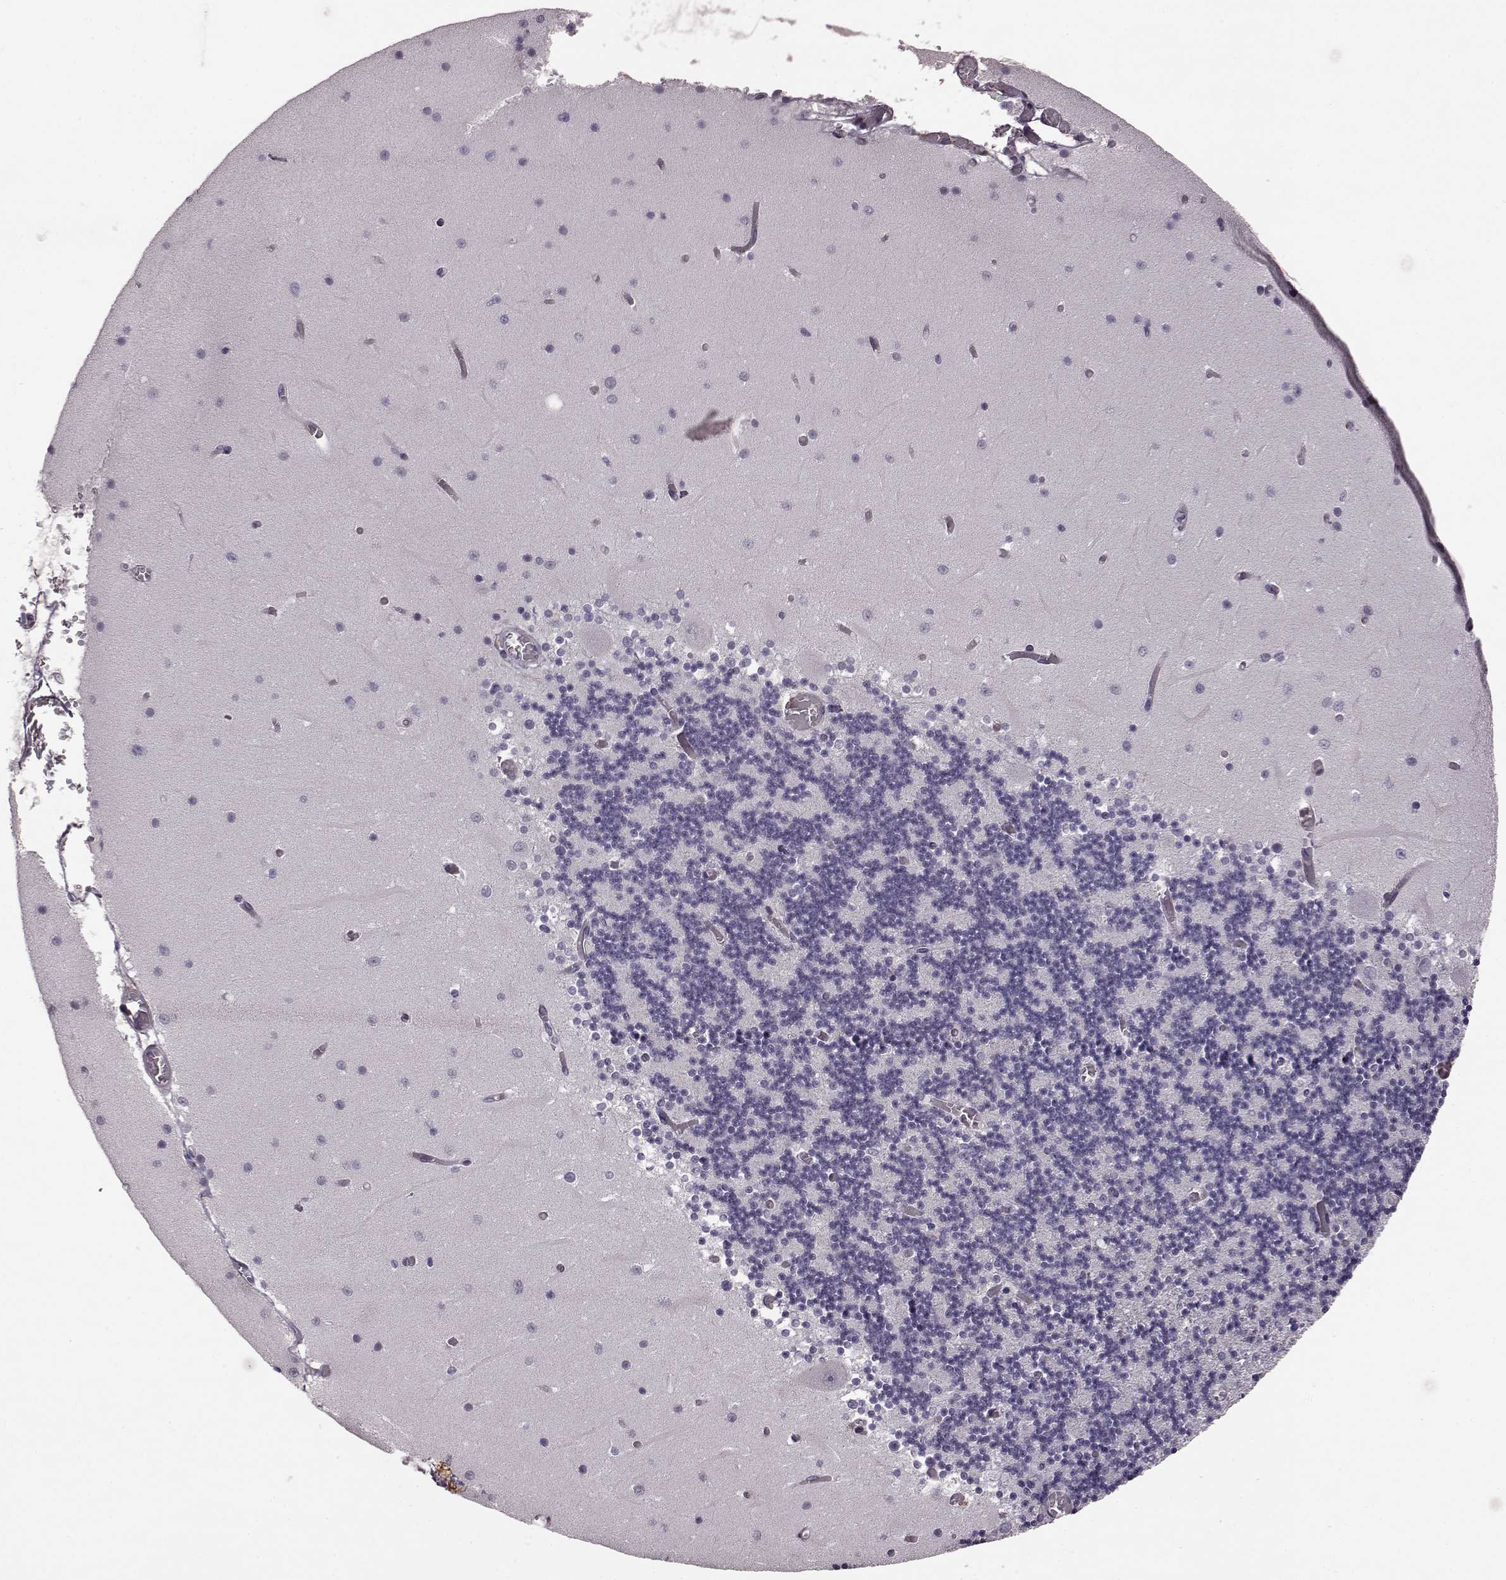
{"staining": {"intensity": "negative", "quantity": "none", "location": "none"}, "tissue": "cerebellum", "cell_type": "Cells in granular layer", "image_type": "normal", "snomed": [{"axis": "morphology", "description": "Normal tissue, NOS"}, {"axis": "topography", "description": "Cerebellum"}], "caption": "The immunohistochemistry photomicrograph has no significant expression in cells in granular layer of cerebellum. The staining is performed using DAB brown chromogen with nuclei counter-stained in using hematoxylin.", "gene": "GRK1", "patient": {"sex": "female", "age": 28}}